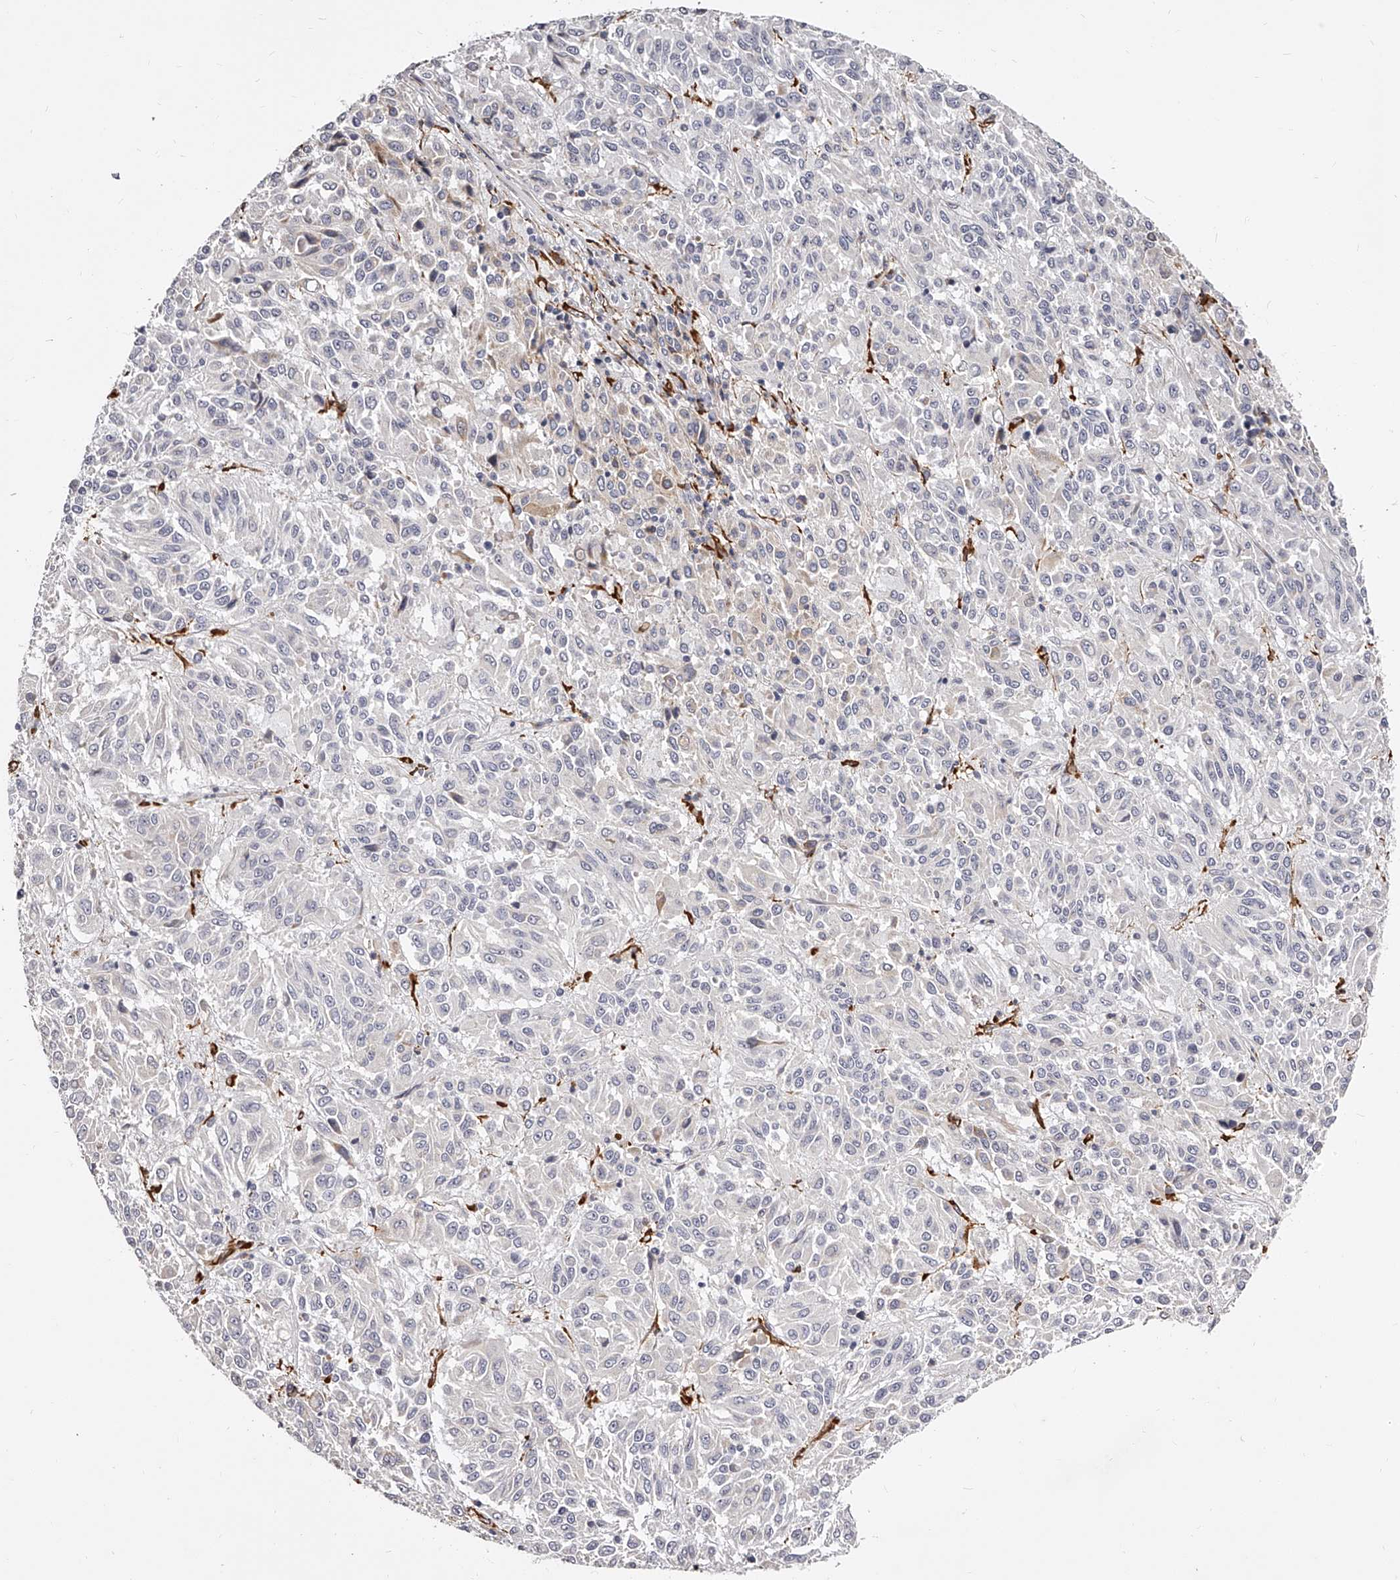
{"staining": {"intensity": "negative", "quantity": "none", "location": "none"}, "tissue": "melanoma", "cell_type": "Tumor cells", "image_type": "cancer", "snomed": [{"axis": "morphology", "description": "Malignant melanoma, Metastatic site"}, {"axis": "topography", "description": "Lung"}], "caption": "This is a histopathology image of immunohistochemistry (IHC) staining of malignant melanoma (metastatic site), which shows no expression in tumor cells. Nuclei are stained in blue.", "gene": "CD82", "patient": {"sex": "male", "age": 64}}